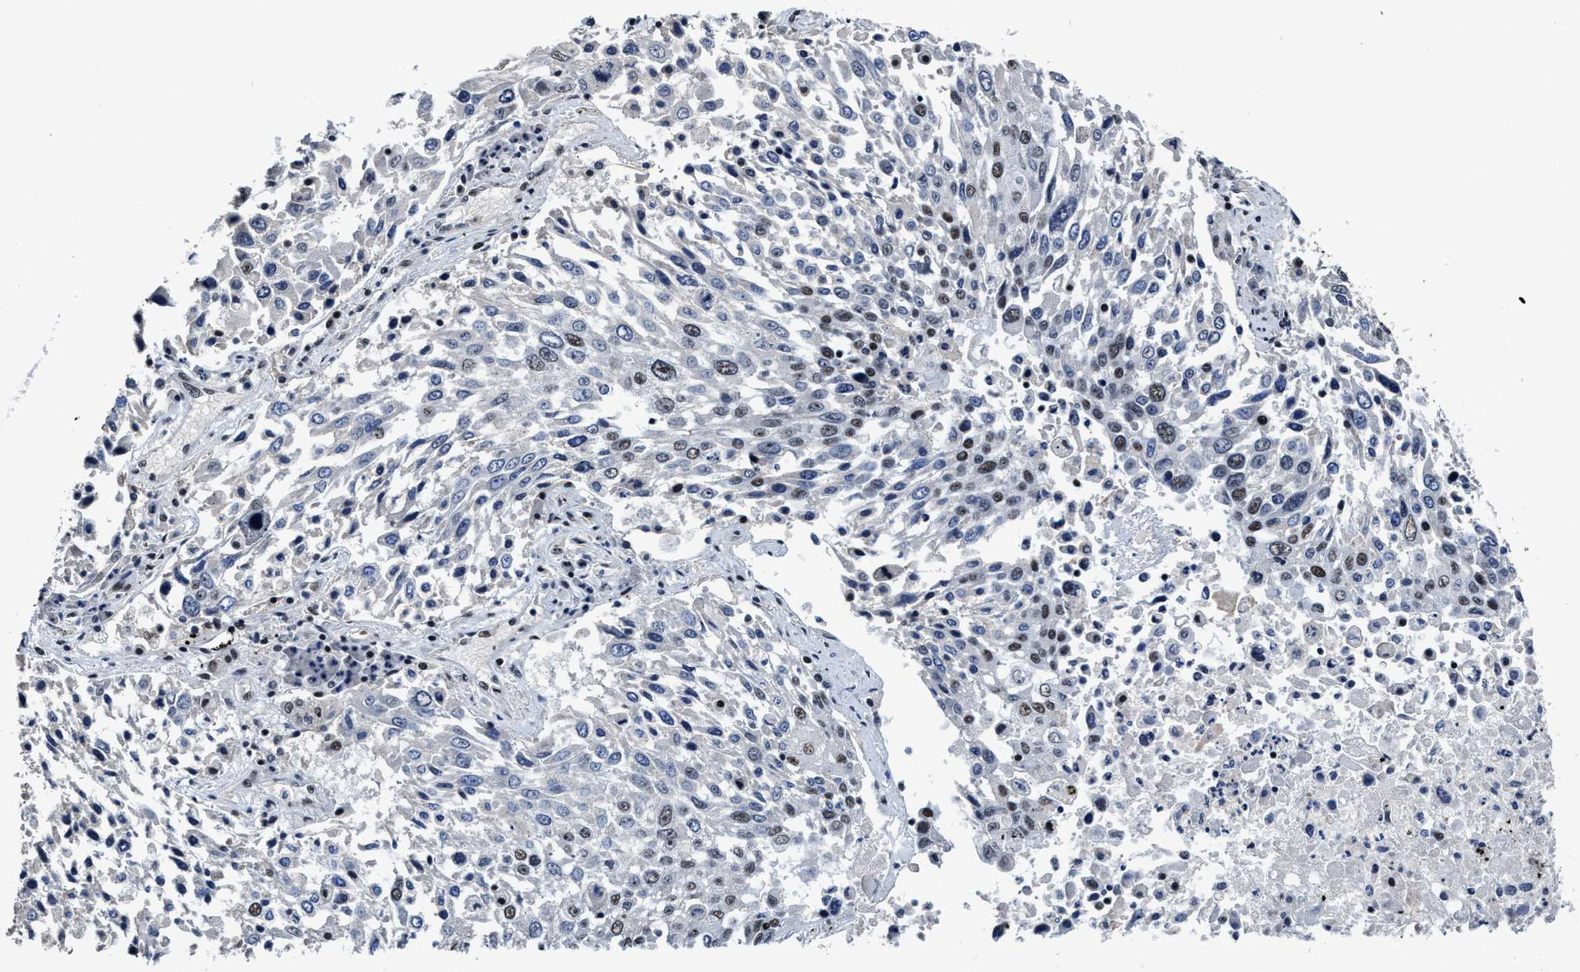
{"staining": {"intensity": "weak", "quantity": "<25%", "location": "nuclear"}, "tissue": "lung cancer", "cell_type": "Tumor cells", "image_type": "cancer", "snomed": [{"axis": "morphology", "description": "Squamous cell carcinoma, NOS"}, {"axis": "topography", "description": "Lung"}], "caption": "Lung cancer was stained to show a protein in brown. There is no significant expression in tumor cells.", "gene": "ZNF233", "patient": {"sex": "male", "age": 65}}